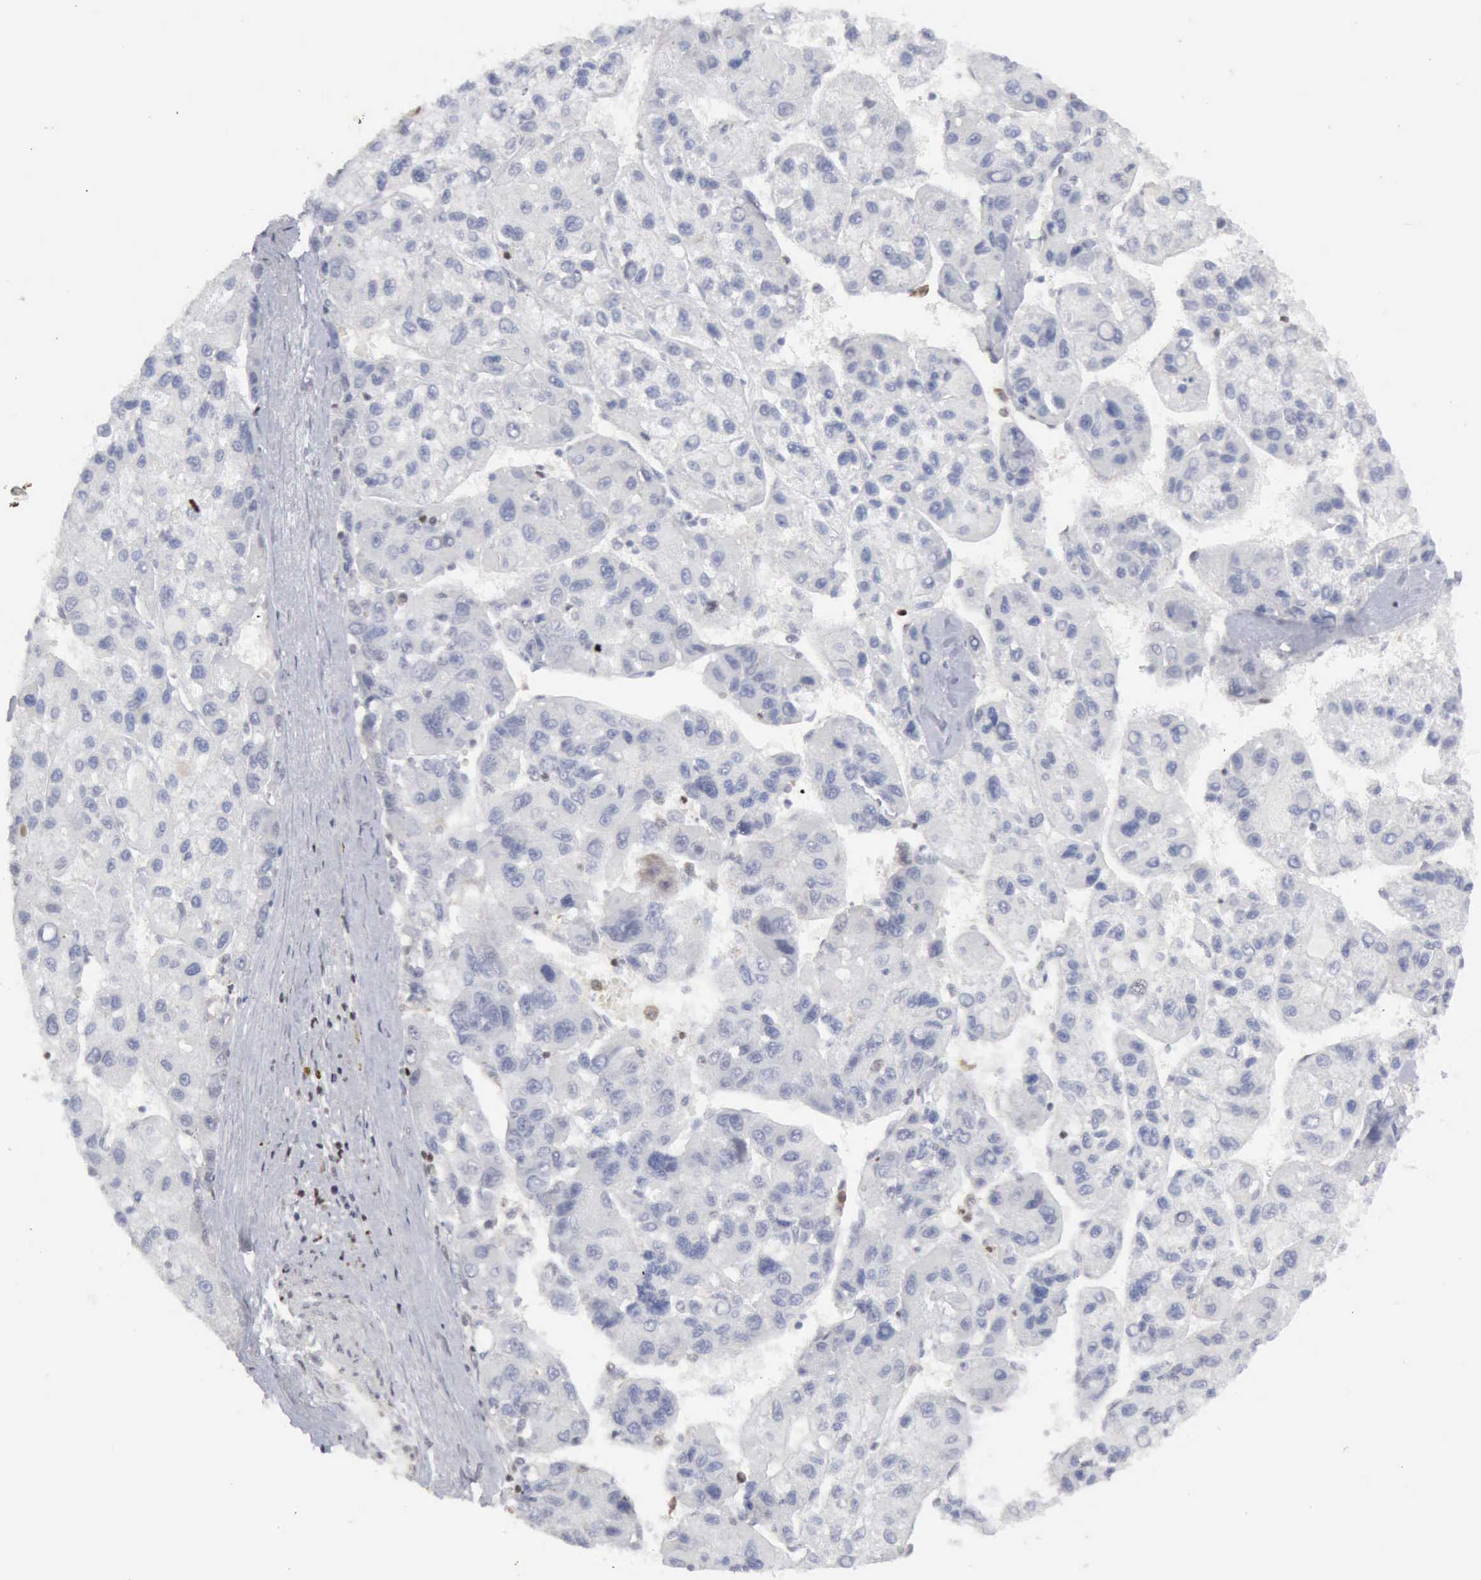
{"staining": {"intensity": "negative", "quantity": "none", "location": "none"}, "tissue": "liver cancer", "cell_type": "Tumor cells", "image_type": "cancer", "snomed": [{"axis": "morphology", "description": "Carcinoma, Hepatocellular, NOS"}, {"axis": "topography", "description": "Liver"}], "caption": "The histopathology image reveals no staining of tumor cells in hepatocellular carcinoma (liver).", "gene": "STAT1", "patient": {"sex": "male", "age": 64}}